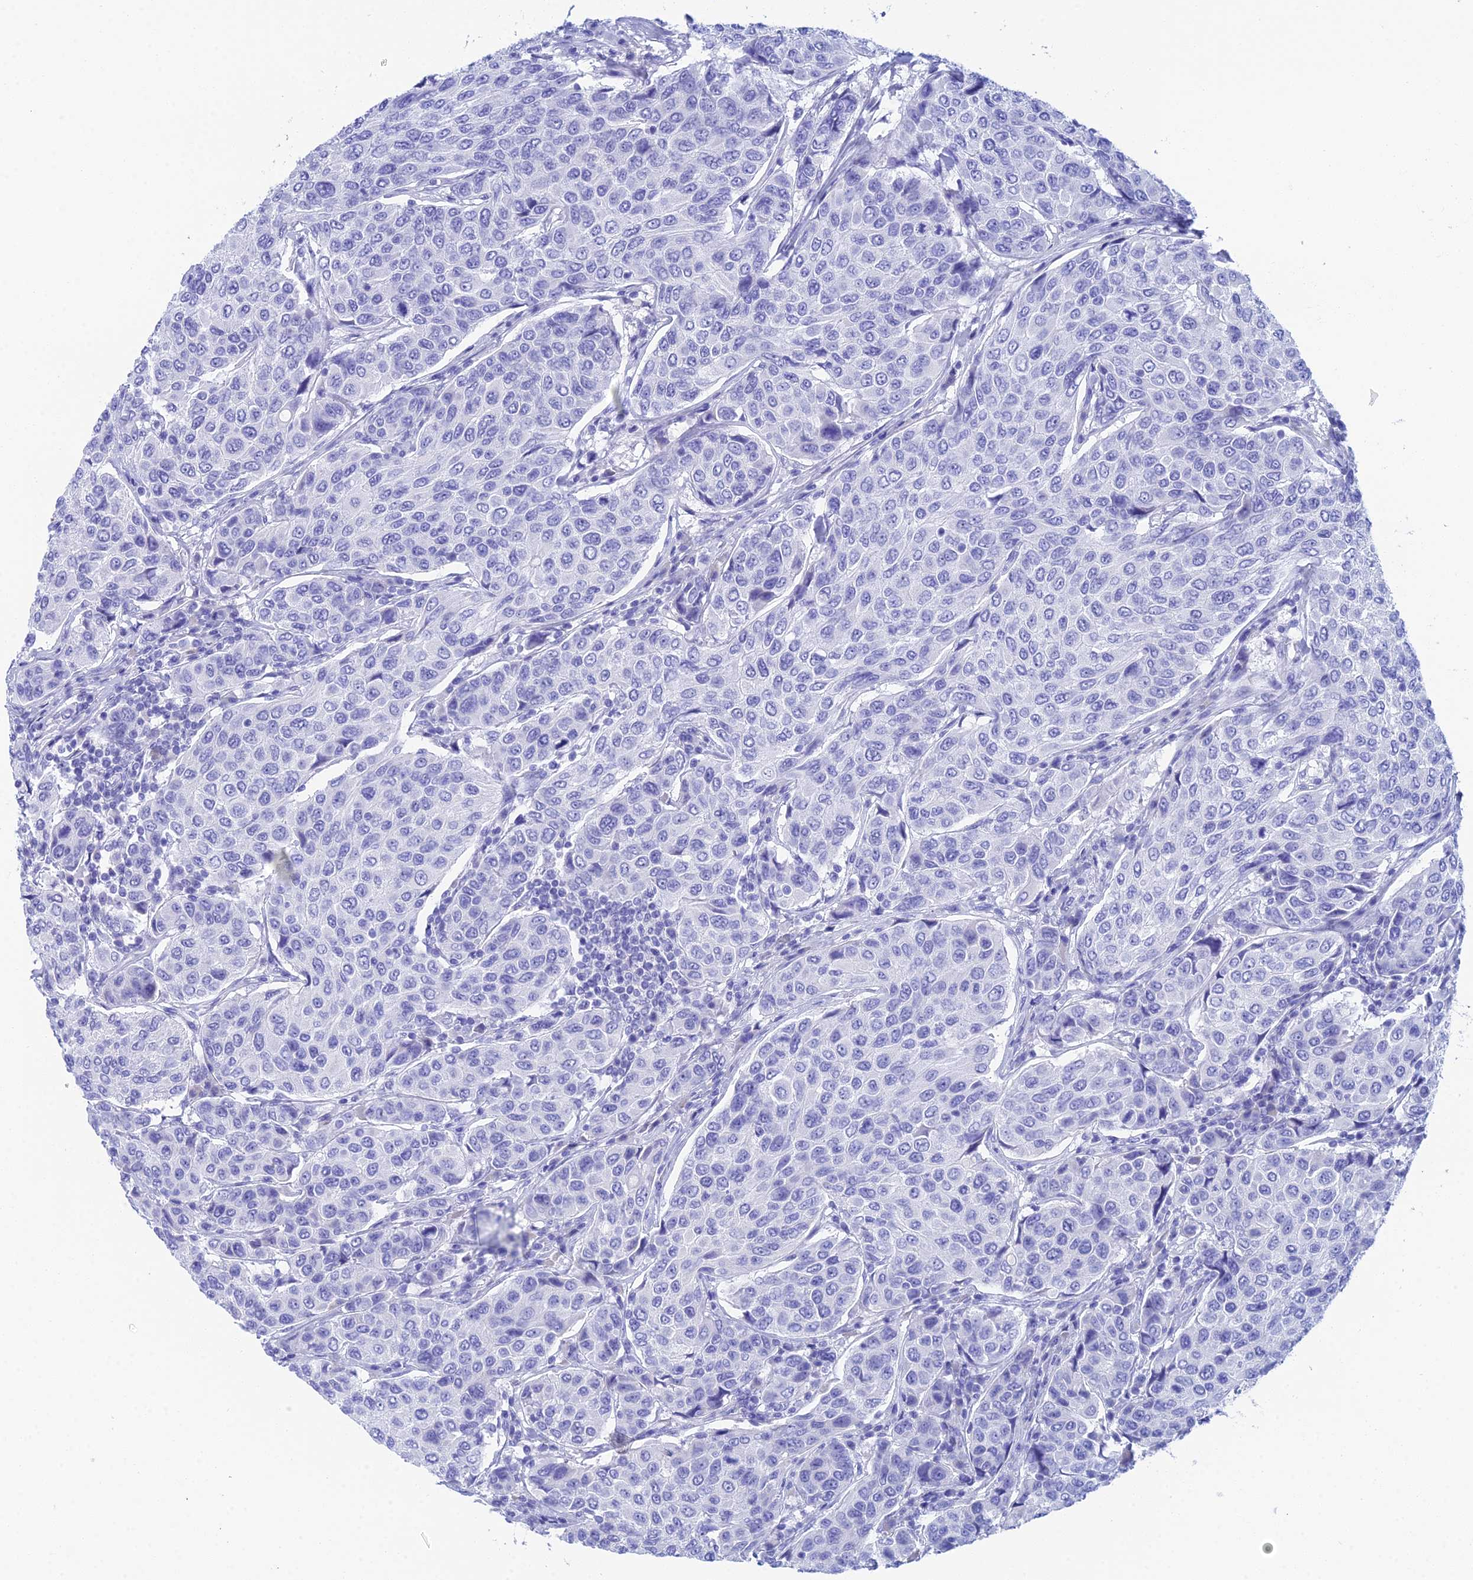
{"staining": {"intensity": "negative", "quantity": "none", "location": "none"}, "tissue": "breast cancer", "cell_type": "Tumor cells", "image_type": "cancer", "snomed": [{"axis": "morphology", "description": "Duct carcinoma"}, {"axis": "topography", "description": "Breast"}], "caption": "DAB immunohistochemical staining of human breast intraductal carcinoma shows no significant positivity in tumor cells.", "gene": "REG1A", "patient": {"sex": "female", "age": 55}}